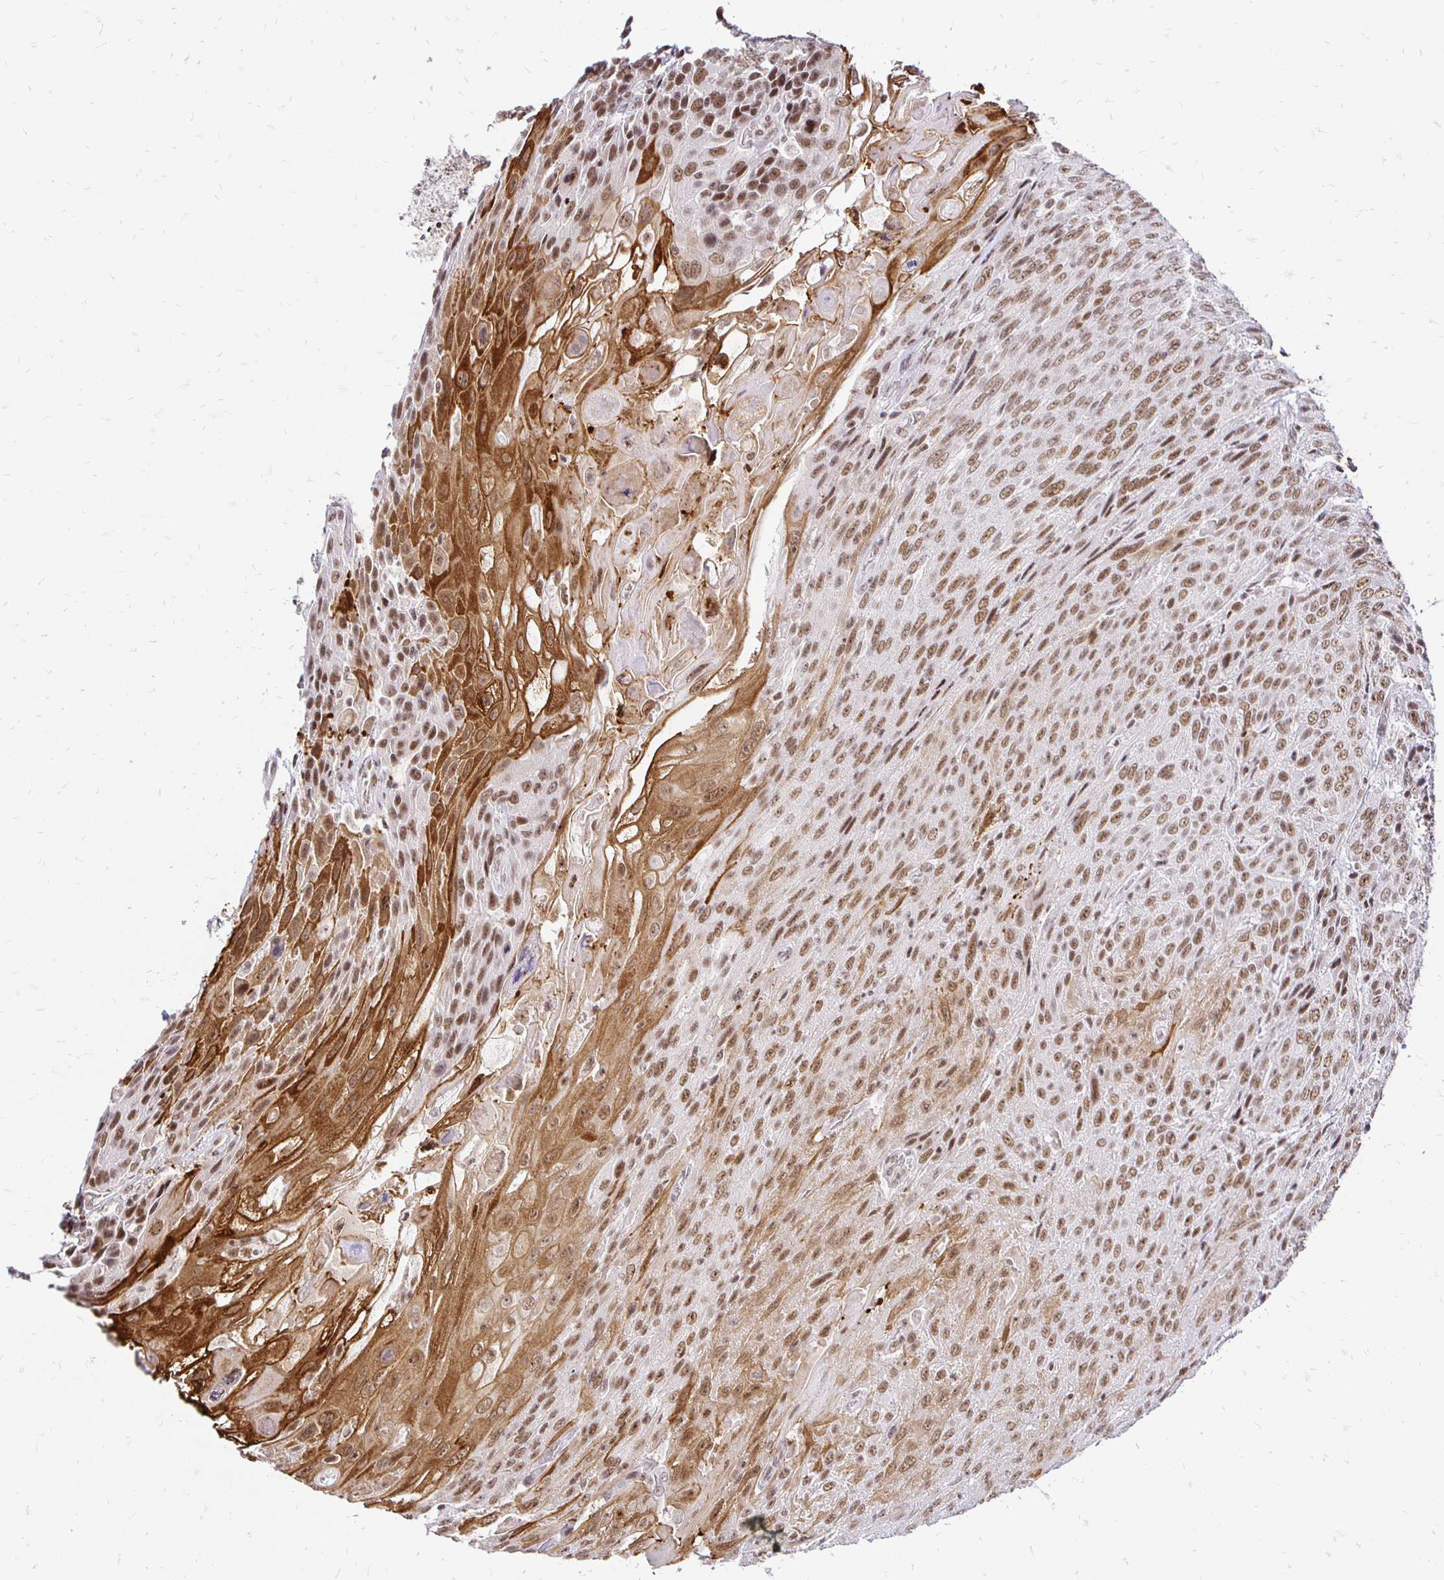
{"staining": {"intensity": "moderate", "quantity": ">75%", "location": "nuclear"}, "tissue": "urothelial cancer", "cell_type": "Tumor cells", "image_type": "cancer", "snomed": [{"axis": "morphology", "description": "Urothelial carcinoma, High grade"}, {"axis": "topography", "description": "Urinary bladder"}], "caption": "Human urothelial carcinoma (high-grade) stained with a brown dye exhibits moderate nuclear positive staining in approximately >75% of tumor cells.", "gene": "SIN3A", "patient": {"sex": "female", "age": 70}}